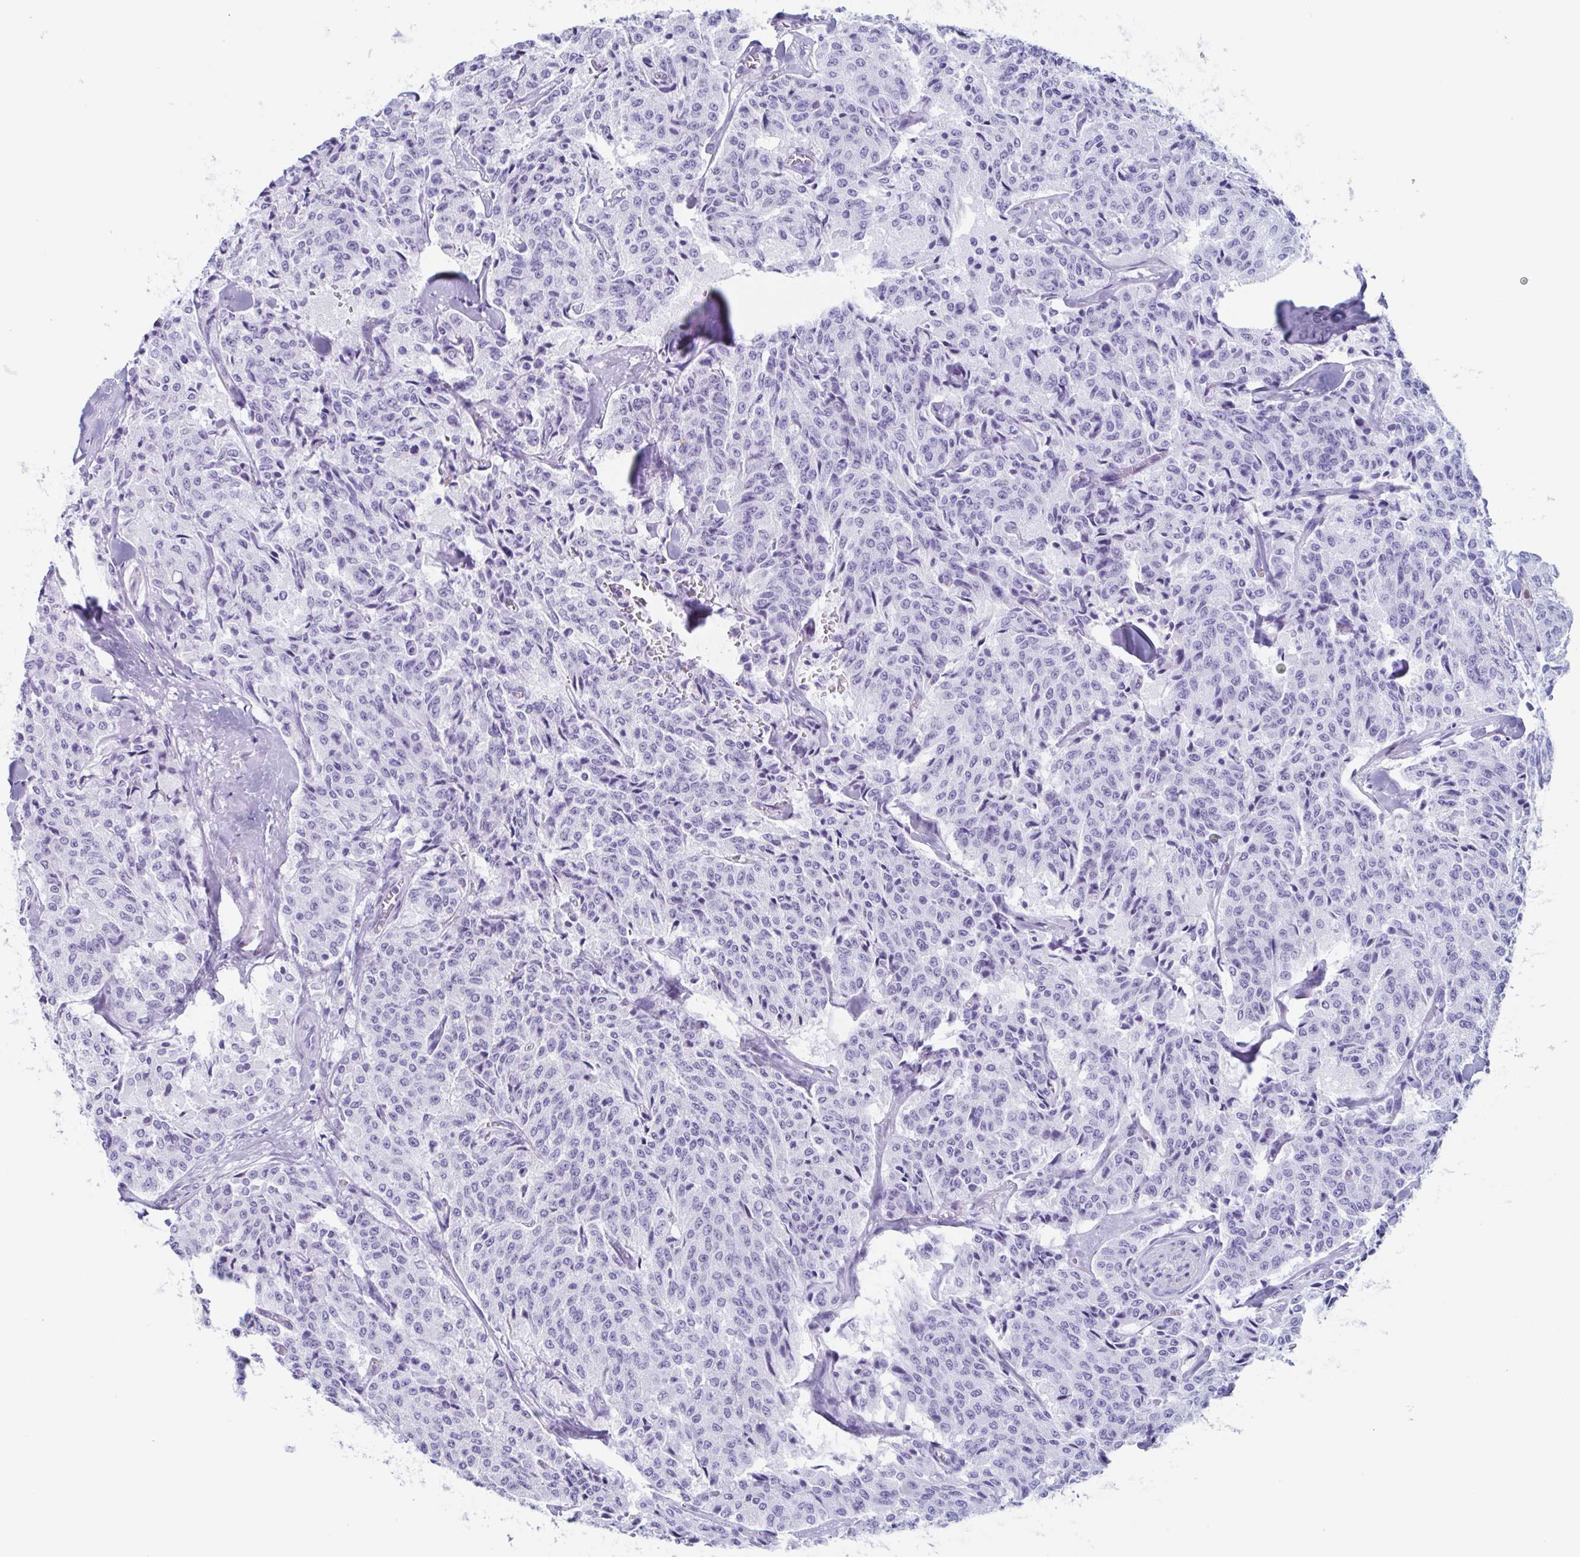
{"staining": {"intensity": "negative", "quantity": "none", "location": "none"}, "tissue": "carcinoid", "cell_type": "Tumor cells", "image_type": "cancer", "snomed": [{"axis": "morphology", "description": "Carcinoid, malignant, NOS"}, {"axis": "topography", "description": "Lung"}], "caption": "Tumor cells show no significant positivity in carcinoid (malignant).", "gene": "BPI", "patient": {"sex": "male", "age": 71}}